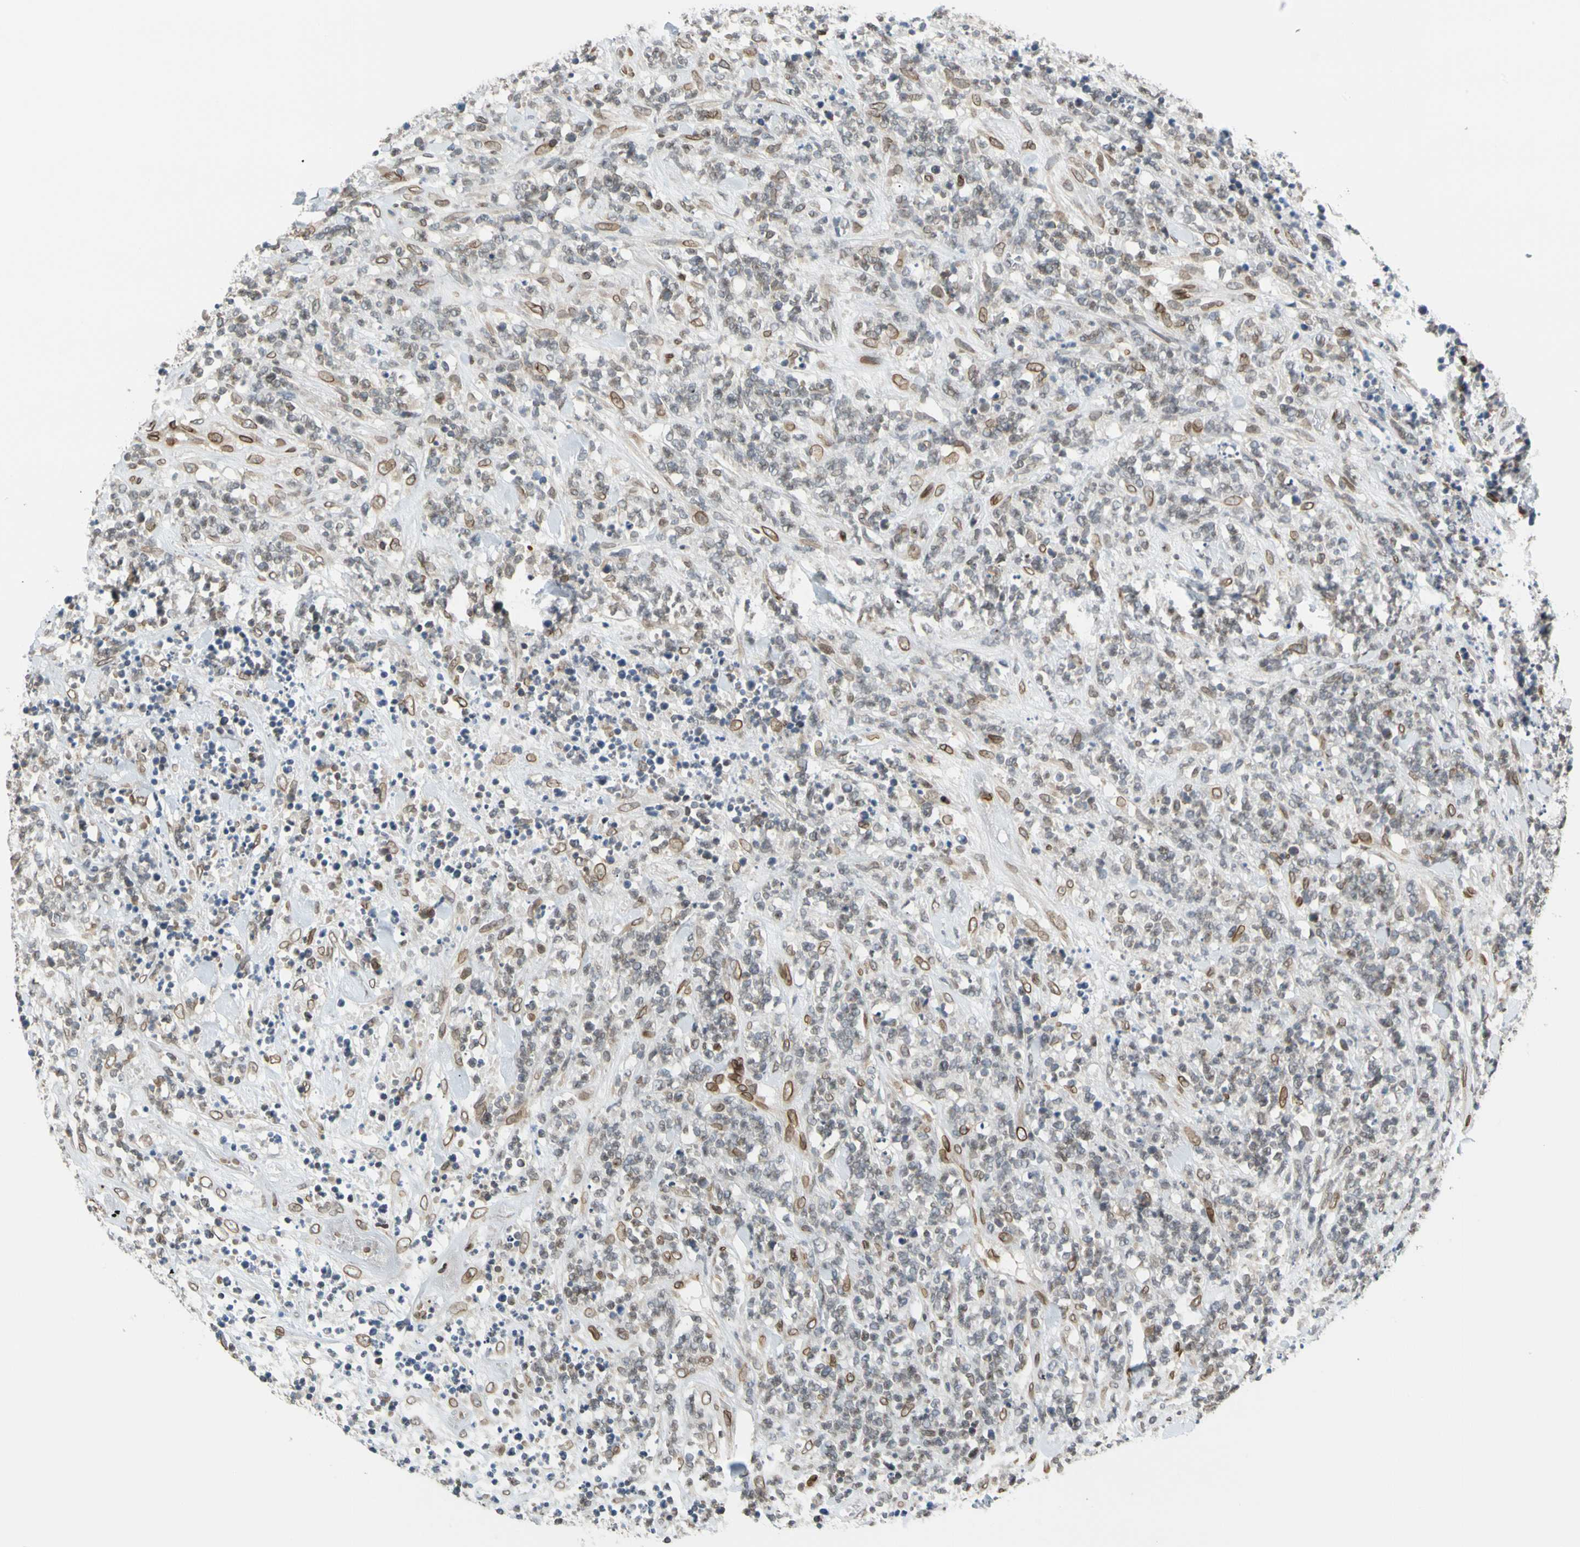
{"staining": {"intensity": "moderate", "quantity": "25%-75%", "location": "nuclear"}, "tissue": "lymphoma", "cell_type": "Tumor cells", "image_type": "cancer", "snomed": [{"axis": "morphology", "description": "Malignant lymphoma, non-Hodgkin's type, High grade"}, {"axis": "topography", "description": "Soft tissue"}], "caption": "Malignant lymphoma, non-Hodgkin's type (high-grade) stained with DAB immunohistochemistry displays medium levels of moderate nuclear expression in about 25%-75% of tumor cells. Using DAB (3,3'-diaminobenzidine) (brown) and hematoxylin (blue) stains, captured at high magnification using brightfield microscopy.", "gene": "SUN1", "patient": {"sex": "male", "age": 18}}